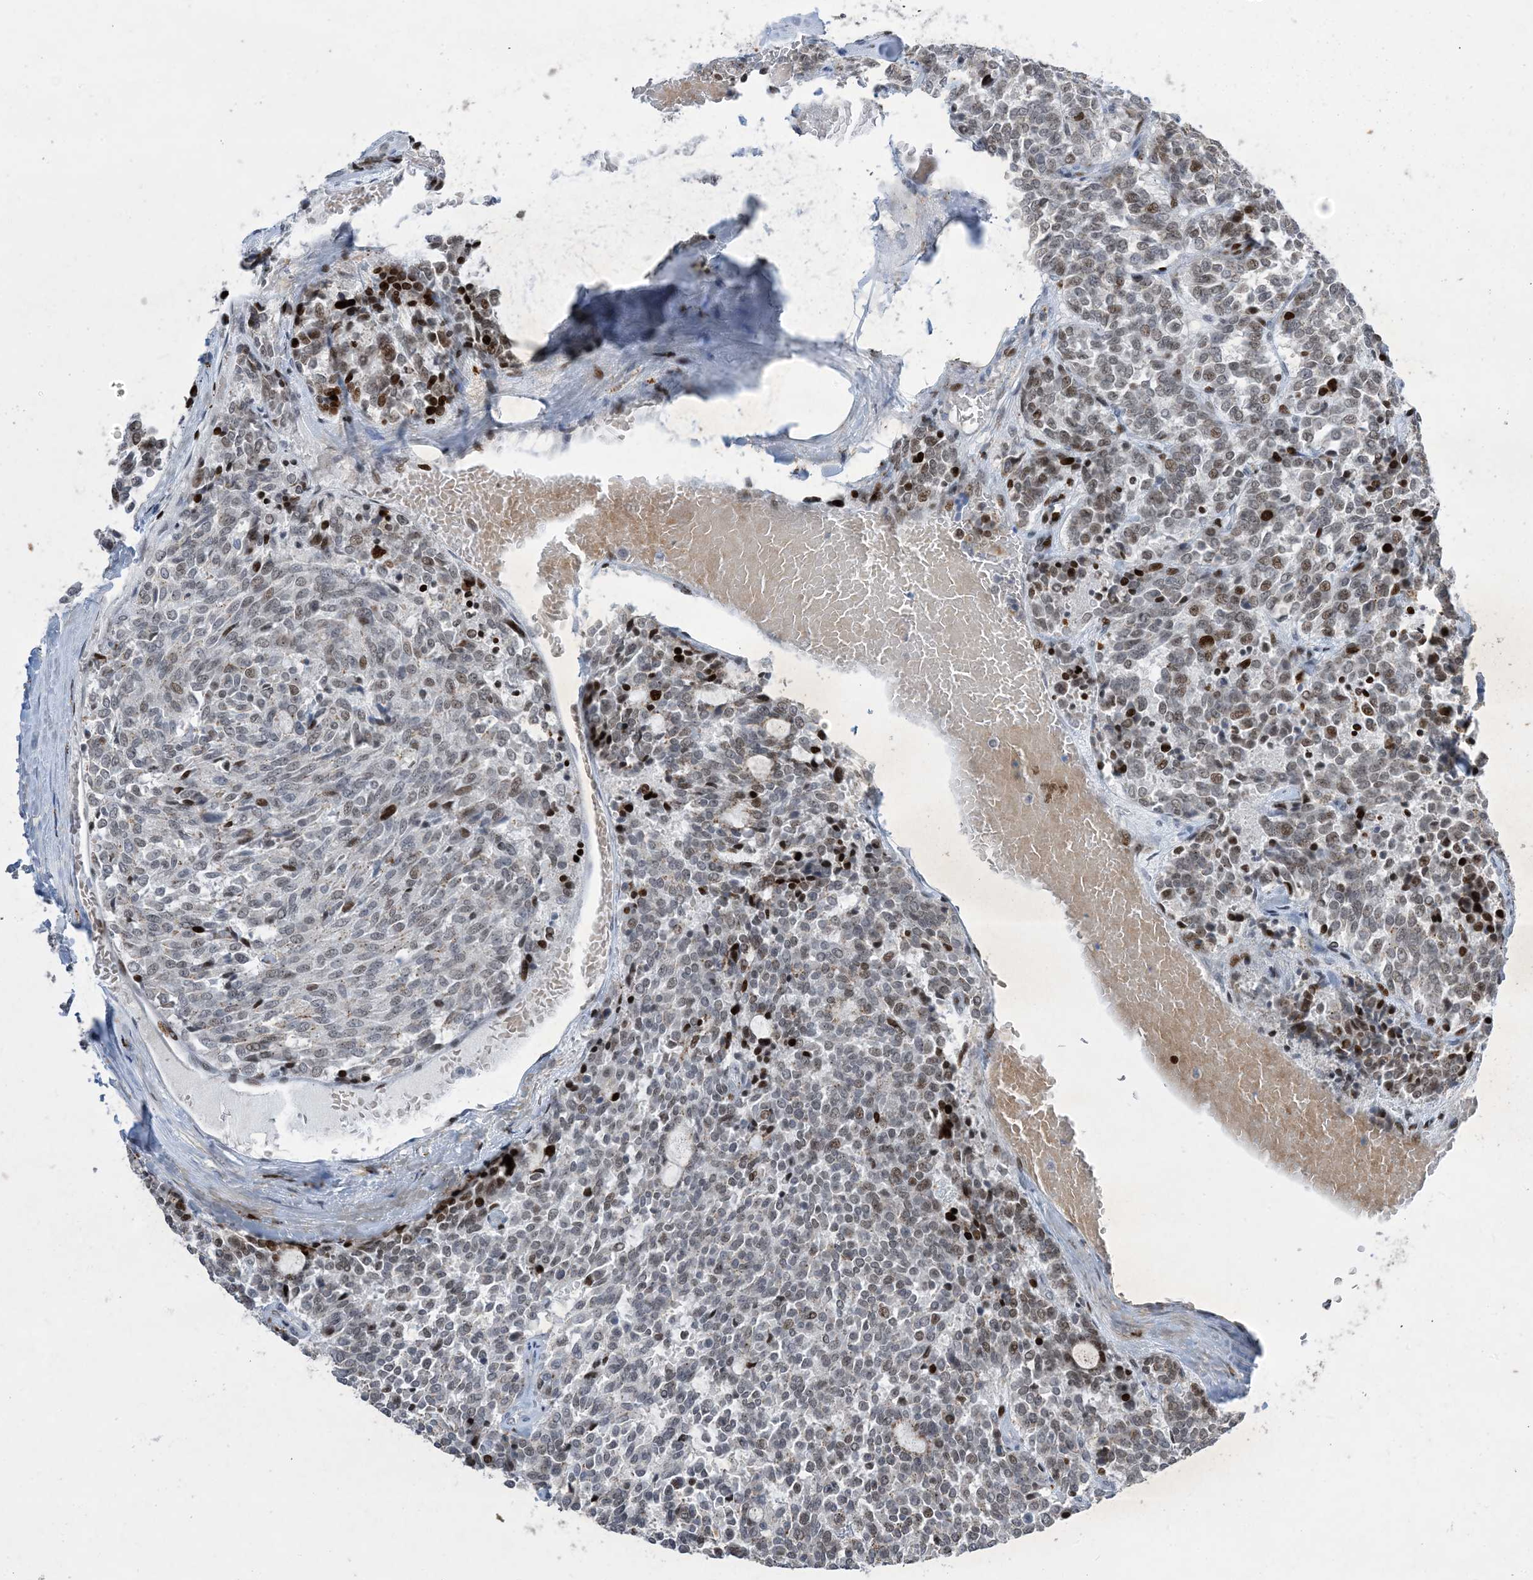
{"staining": {"intensity": "strong", "quantity": "<25%", "location": "nuclear"}, "tissue": "carcinoid", "cell_type": "Tumor cells", "image_type": "cancer", "snomed": [{"axis": "morphology", "description": "Carcinoid, malignant, NOS"}, {"axis": "topography", "description": "Pancreas"}], "caption": "IHC (DAB (3,3'-diaminobenzidine)) staining of carcinoid demonstrates strong nuclear protein expression in about <25% of tumor cells. The protein is shown in brown color, while the nuclei are stained blue.", "gene": "SLC25A53", "patient": {"sex": "female", "age": 54}}